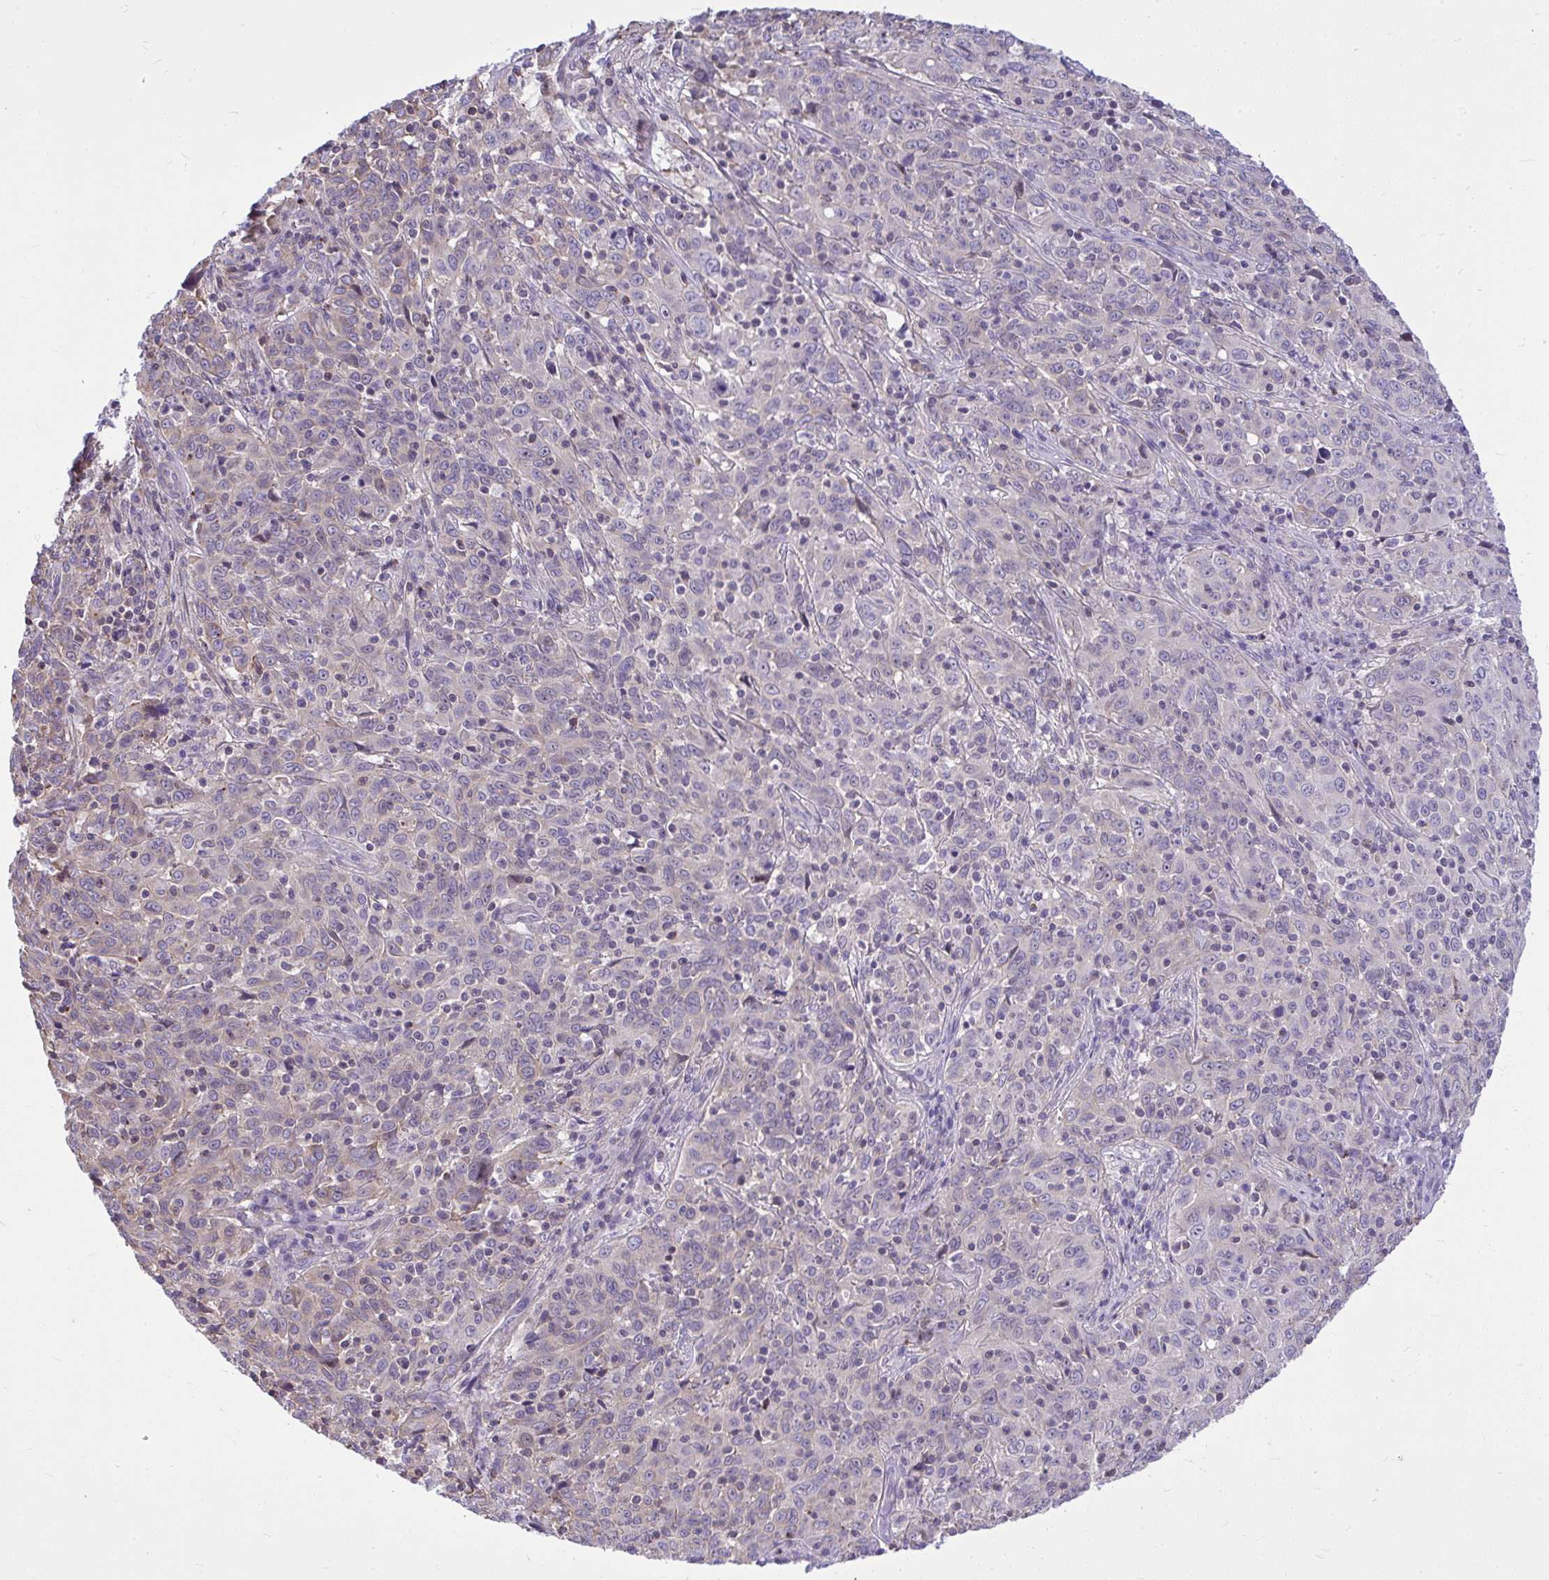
{"staining": {"intensity": "negative", "quantity": "none", "location": "none"}, "tissue": "cervical cancer", "cell_type": "Tumor cells", "image_type": "cancer", "snomed": [{"axis": "morphology", "description": "Squamous cell carcinoma, NOS"}, {"axis": "topography", "description": "Cervix"}], "caption": "Histopathology image shows no protein staining in tumor cells of cervical cancer (squamous cell carcinoma) tissue.", "gene": "GRK4", "patient": {"sex": "female", "age": 46}}